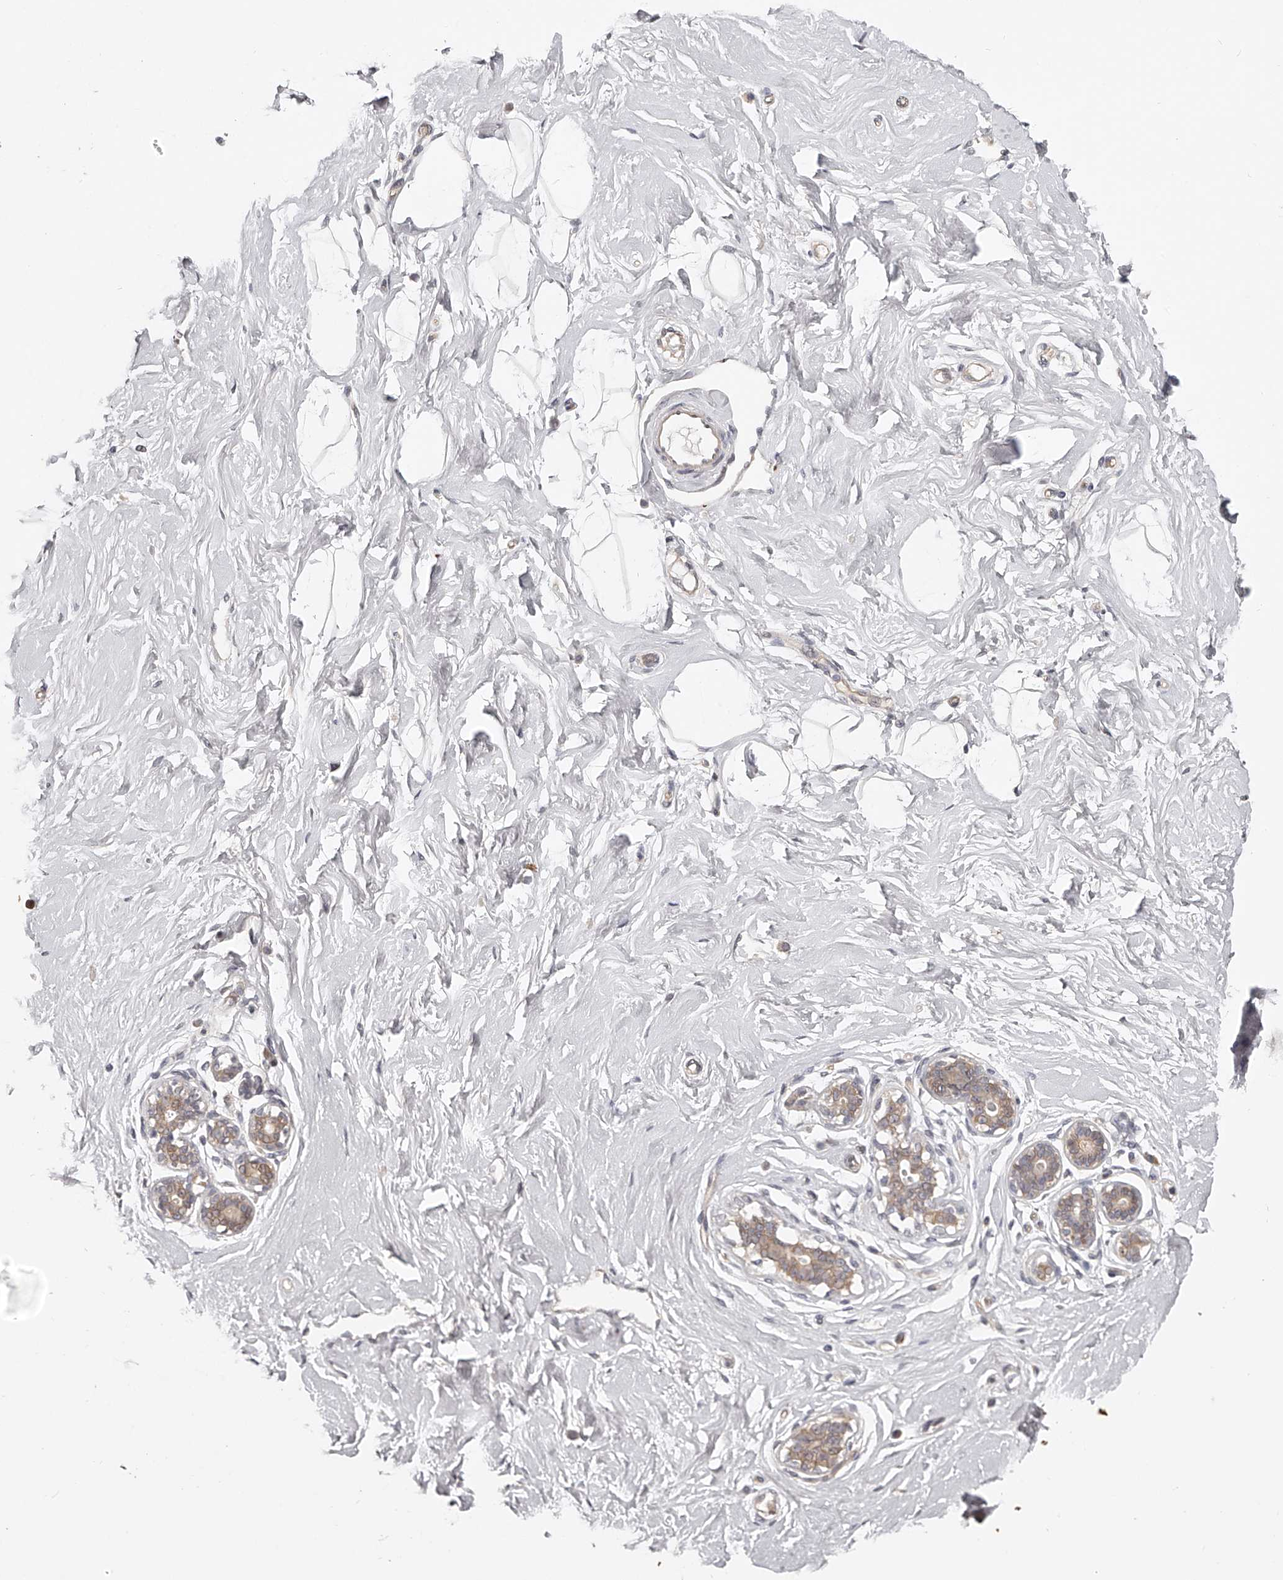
{"staining": {"intensity": "negative", "quantity": "none", "location": "none"}, "tissue": "breast", "cell_type": "Adipocytes", "image_type": "normal", "snomed": [{"axis": "morphology", "description": "Normal tissue, NOS"}, {"axis": "morphology", "description": "Adenoma, NOS"}, {"axis": "topography", "description": "Breast"}], "caption": "This is an IHC image of unremarkable breast. There is no staining in adipocytes.", "gene": "ZNF582", "patient": {"sex": "female", "age": 23}}